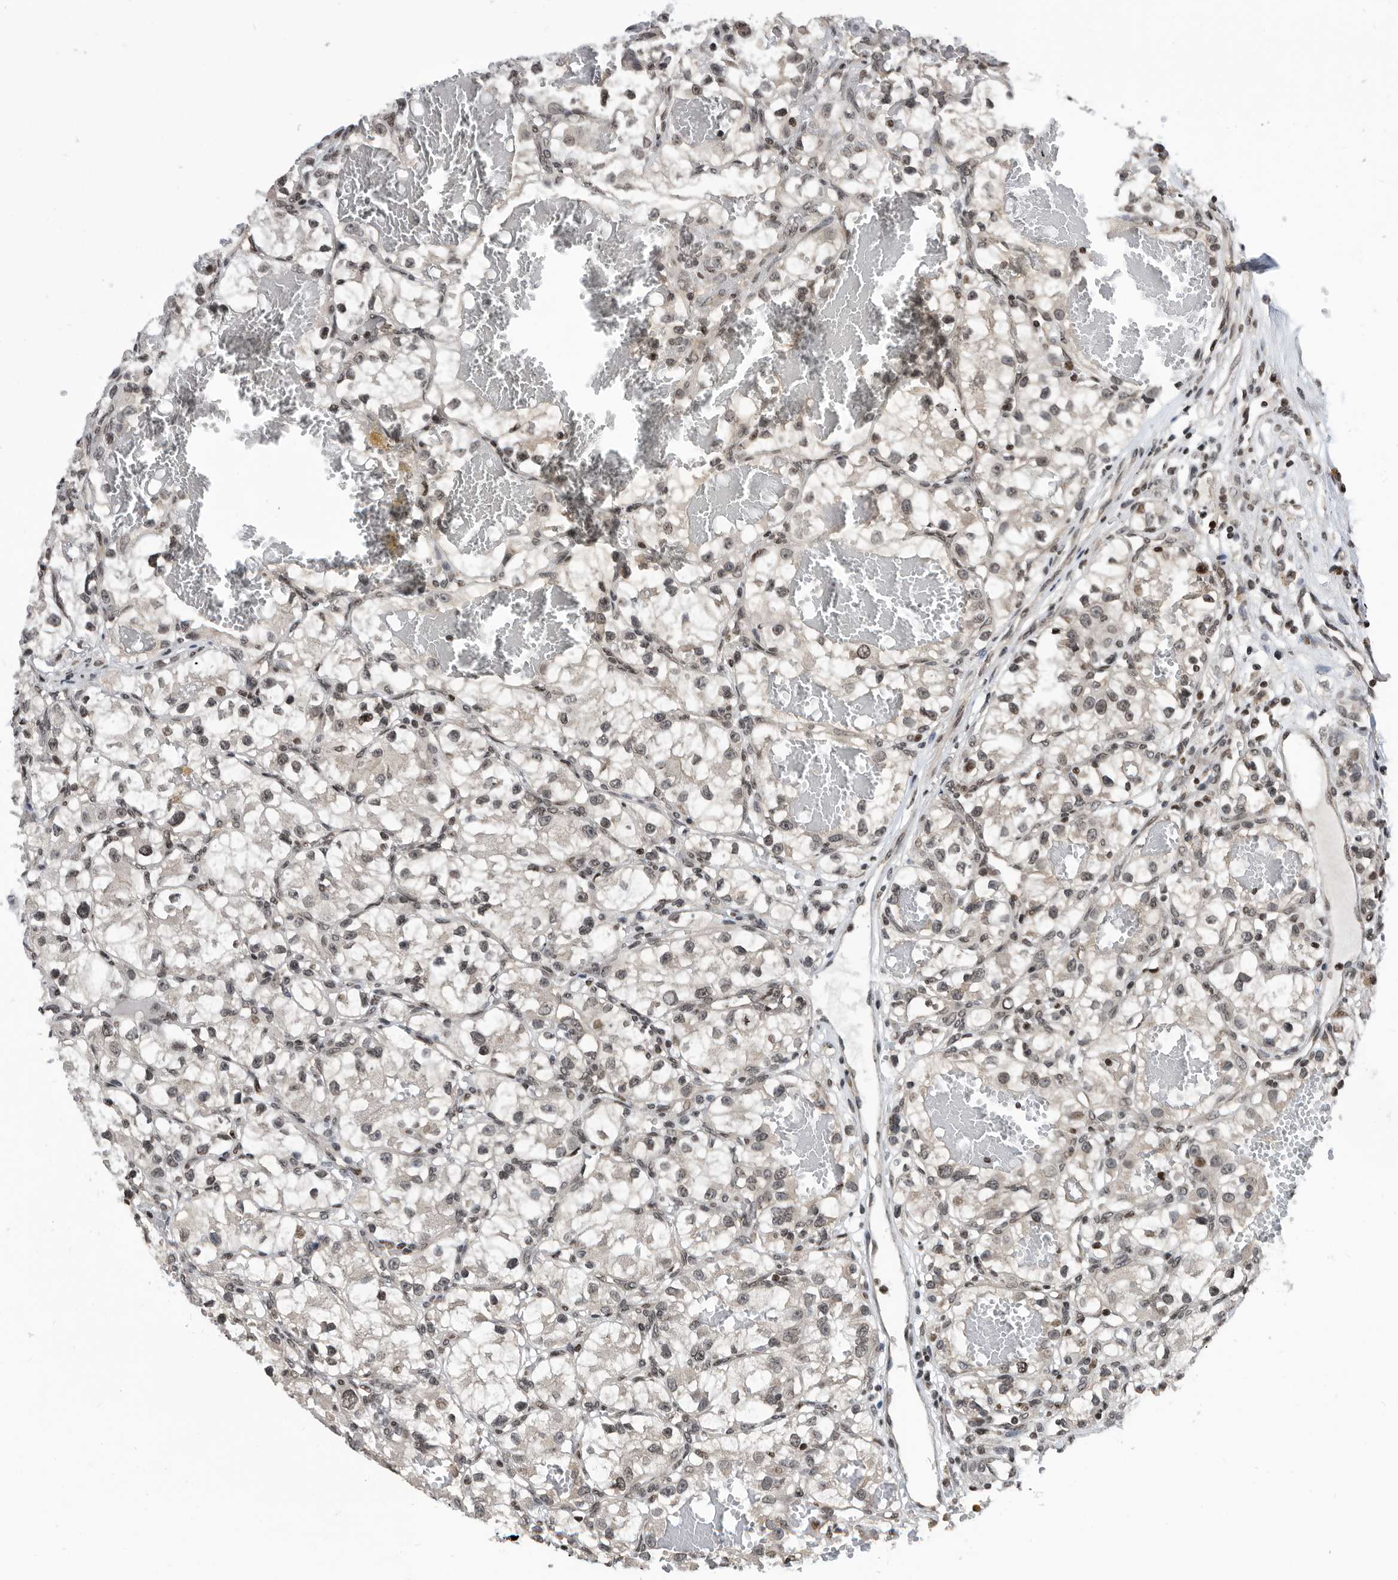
{"staining": {"intensity": "weak", "quantity": "<25%", "location": "nuclear"}, "tissue": "renal cancer", "cell_type": "Tumor cells", "image_type": "cancer", "snomed": [{"axis": "morphology", "description": "Adenocarcinoma, NOS"}, {"axis": "topography", "description": "Kidney"}], "caption": "Photomicrograph shows no protein positivity in tumor cells of renal cancer tissue.", "gene": "SNRNP48", "patient": {"sex": "female", "age": 57}}